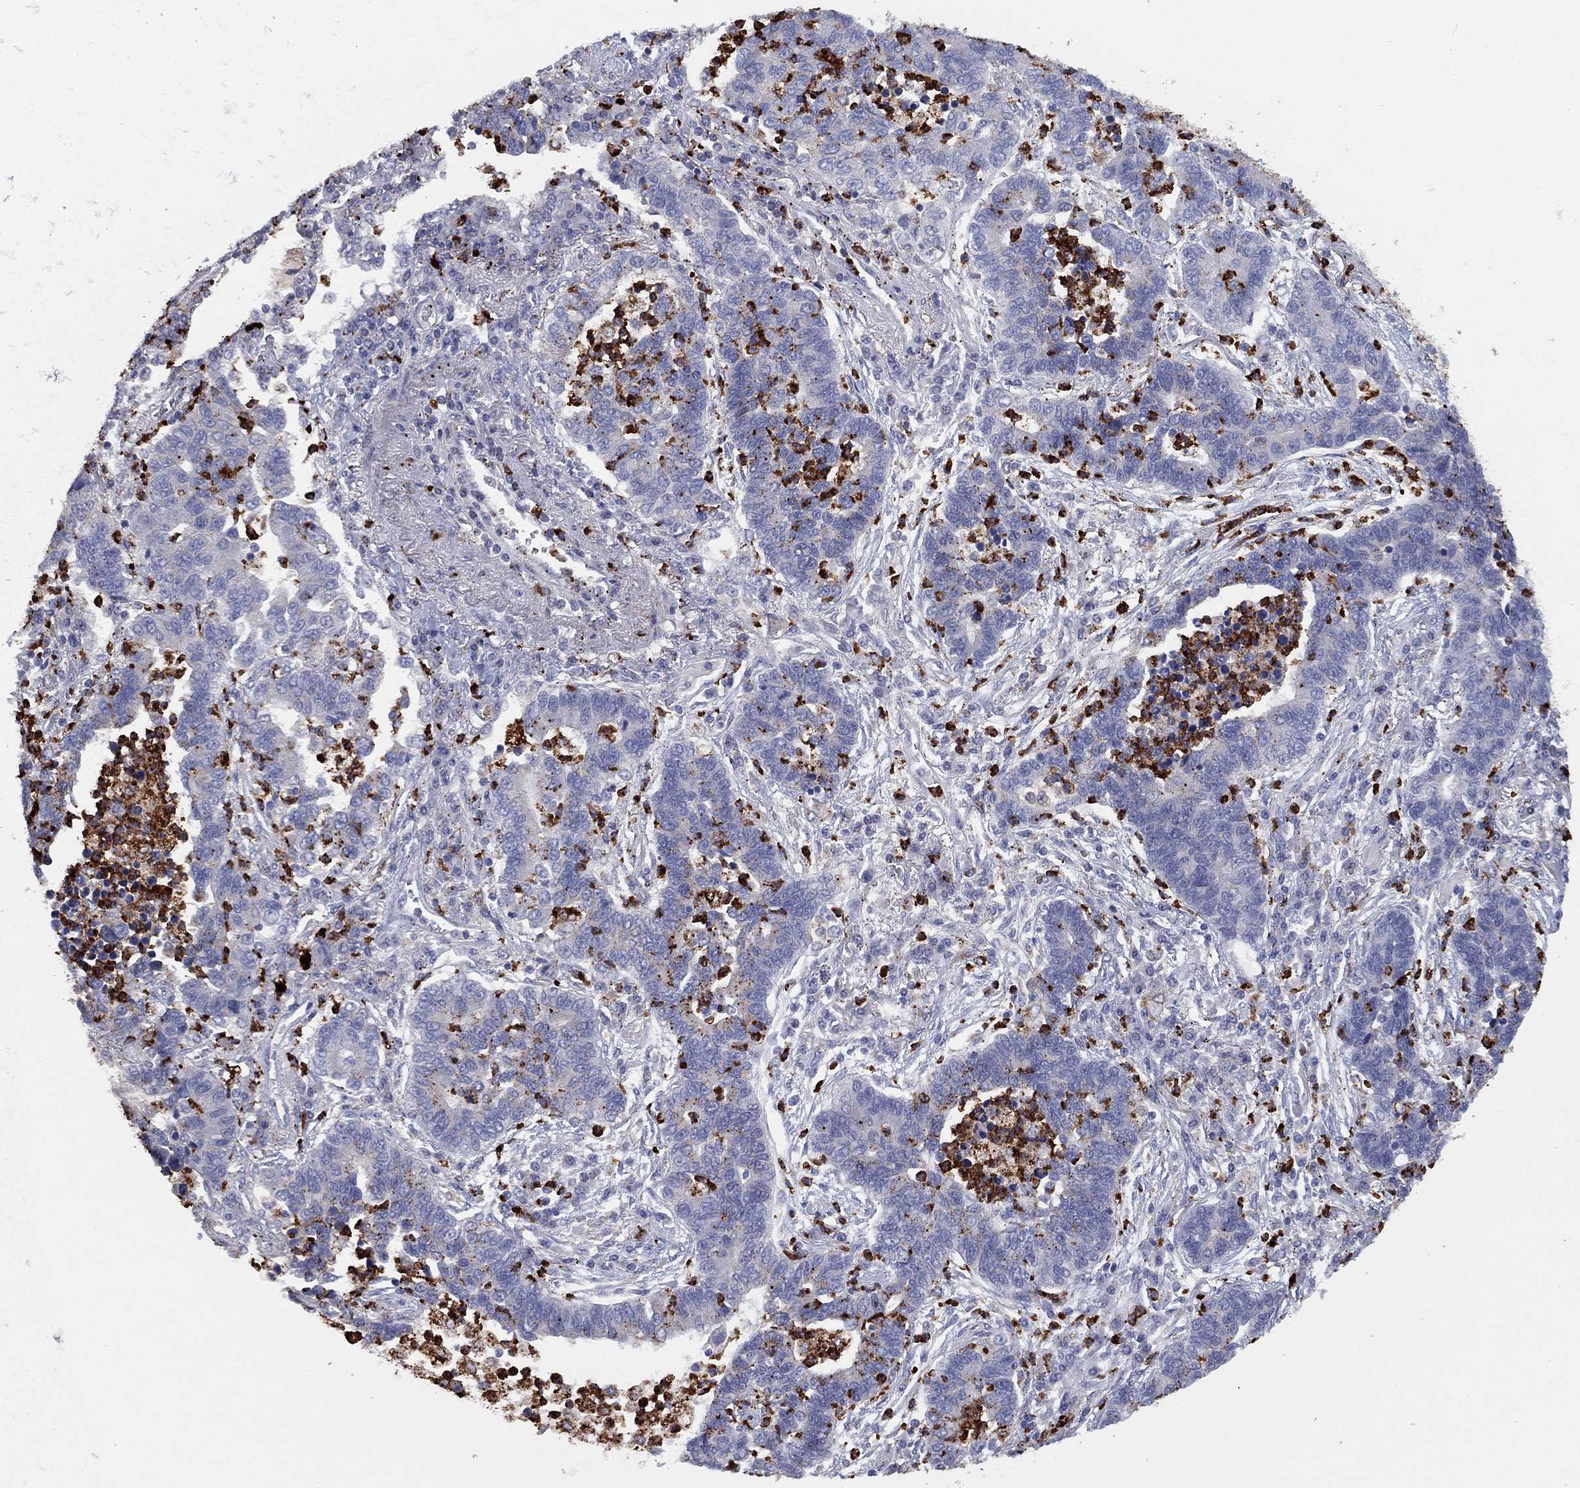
{"staining": {"intensity": "negative", "quantity": "none", "location": "none"}, "tissue": "lung cancer", "cell_type": "Tumor cells", "image_type": "cancer", "snomed": [{"axis": "morphology", "description": "Adenocarcinoma, NOS"}, {"axis": "topography", "description": "Lung"}], "caption": "Immunohistochemistry of lung cancer (adenocarcinoma) shows no expression in tumor cells.", "gene": "PLAC8", "patient": {"sex": "female", "age": 57}}